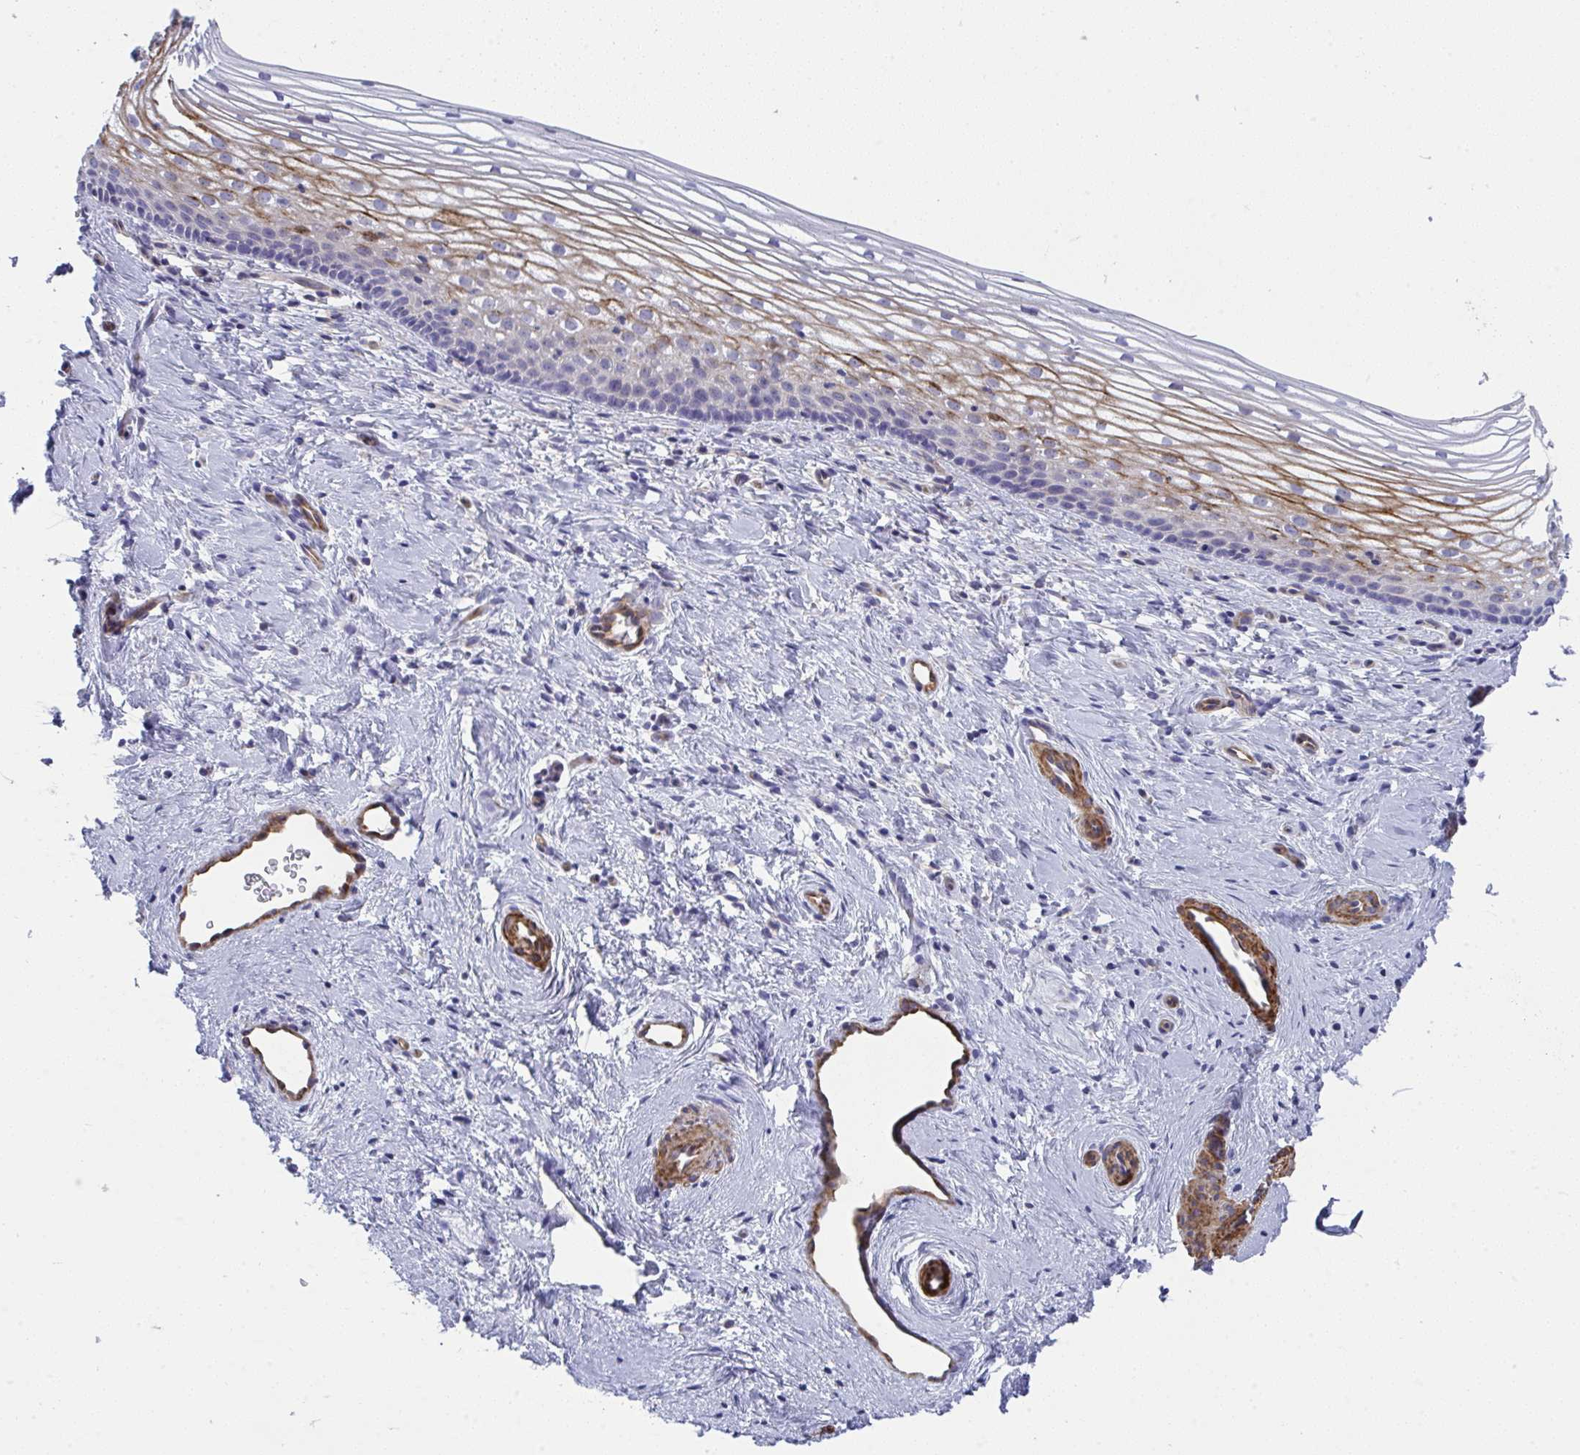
{"staining": {"intensity": "moderate", "quantity": "25%-75%", "location": "cytoplasmic/membranous"}, "tissue": "vagina", "cell_type": "Squamous epithelial cells", "image_type": "normal", "snomed": [{"axis": "morphology", "description": "Normal tissue, NOS"}, {"axis": "topography", "description": "Vagina"}], "caption": "Vagina stained with a brown dye displays moderate cytoplasmic/membranous positive positivity in about 25%-75% of squamous epithelial cells.", "gene": "MYL12A", "patient": {"sex": "female", "age": 51}}